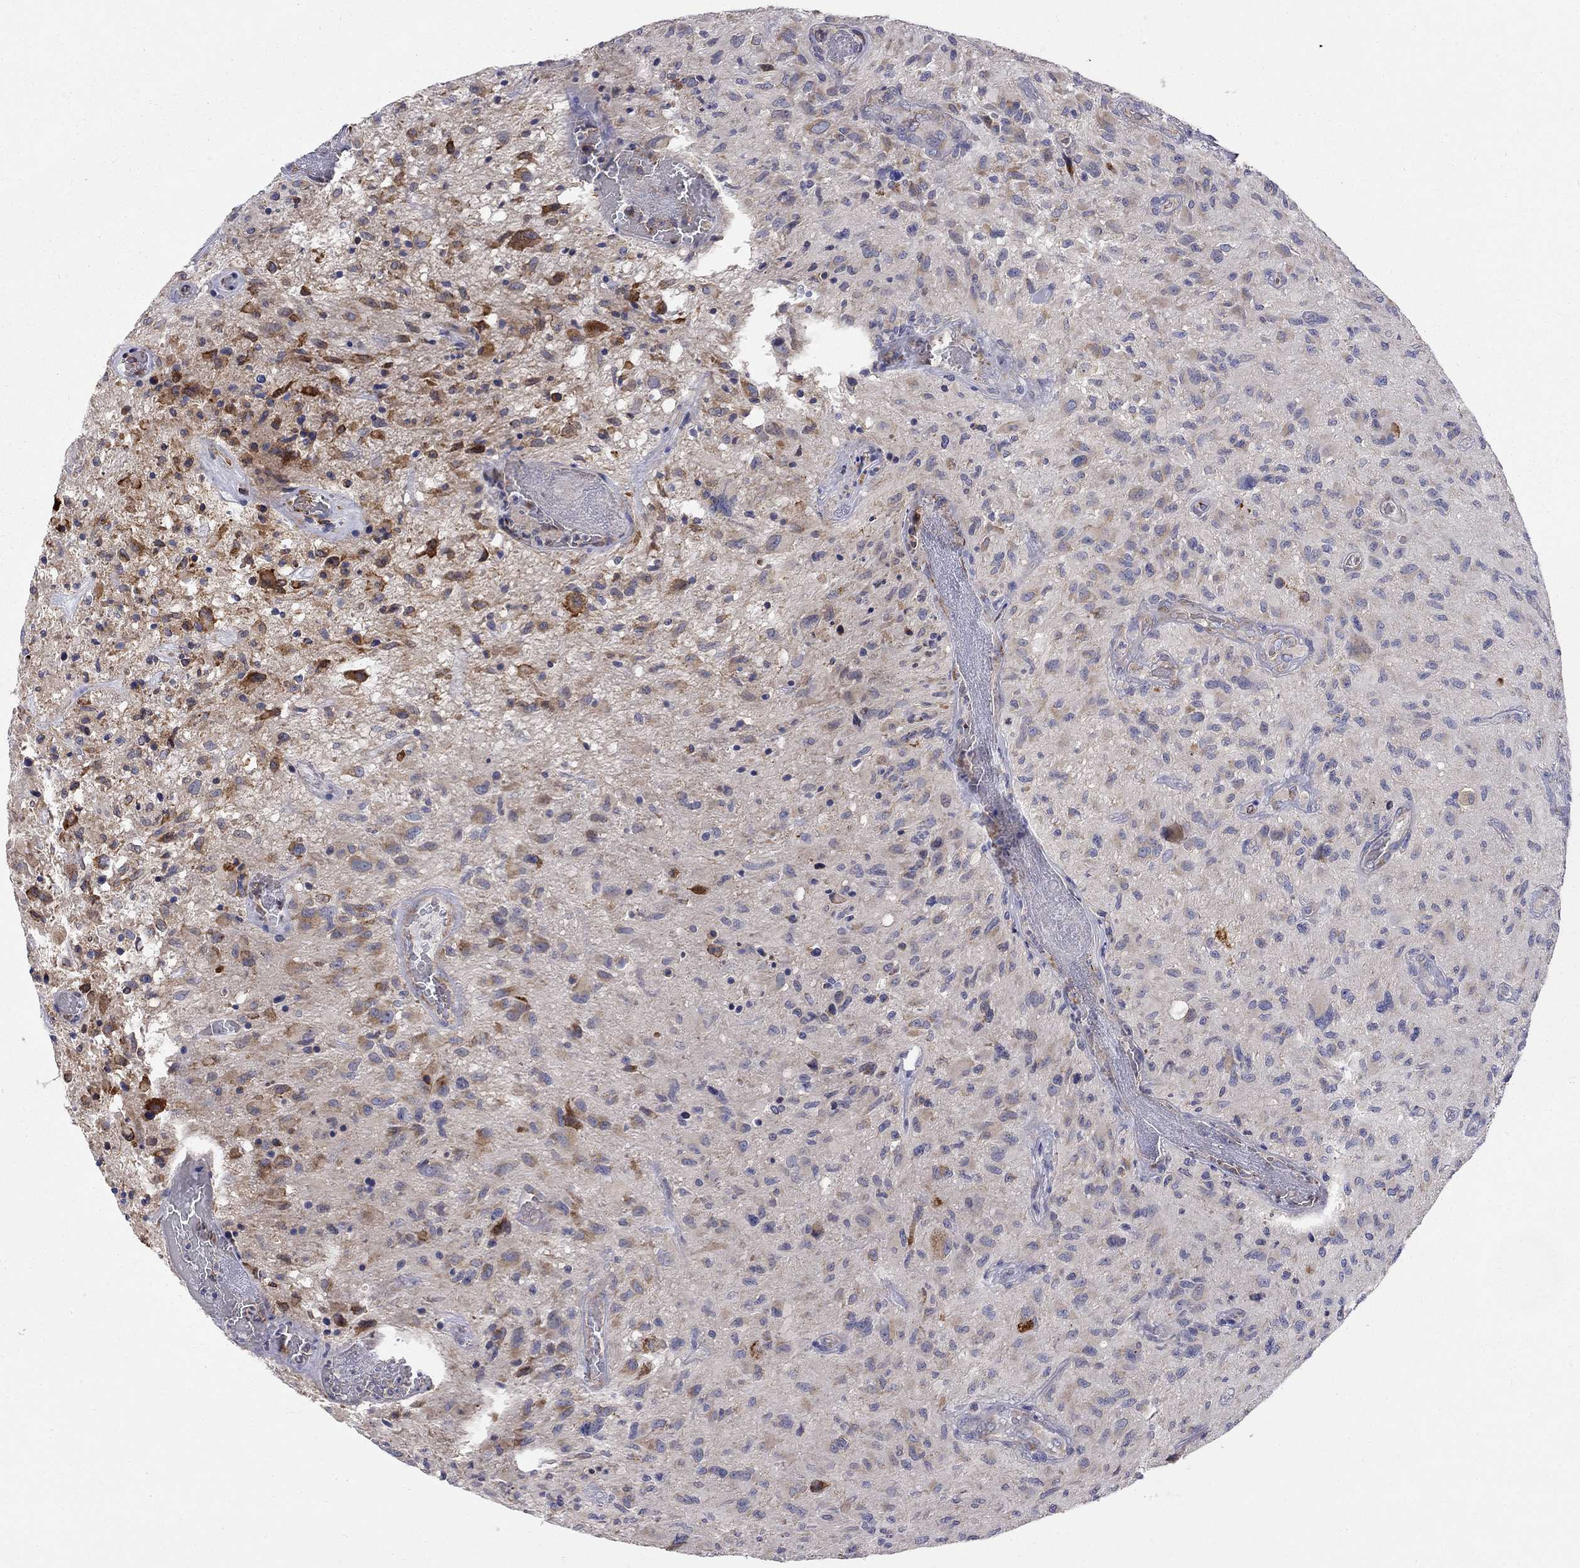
{"staining": {"intensity": "negative", "quantity": "none", "location": "none"}, "tissue": "glioma", "cell_type": "Tumor cells", "image_type": "cancer", "snomed": [{"axis": "morphology", "description": "Glioma, malignant, NOS"}, {"axis": "morphology", "description": "Glioma, malignant, High grade"}, {"axis": "topography", "description": "Brain"}], "caption": "The IHC histopathology image has no significant expression in tumor cells of glioma tissue.", "gene": "CASTOR1", "patient": {"sex": "female", "age": 71}}